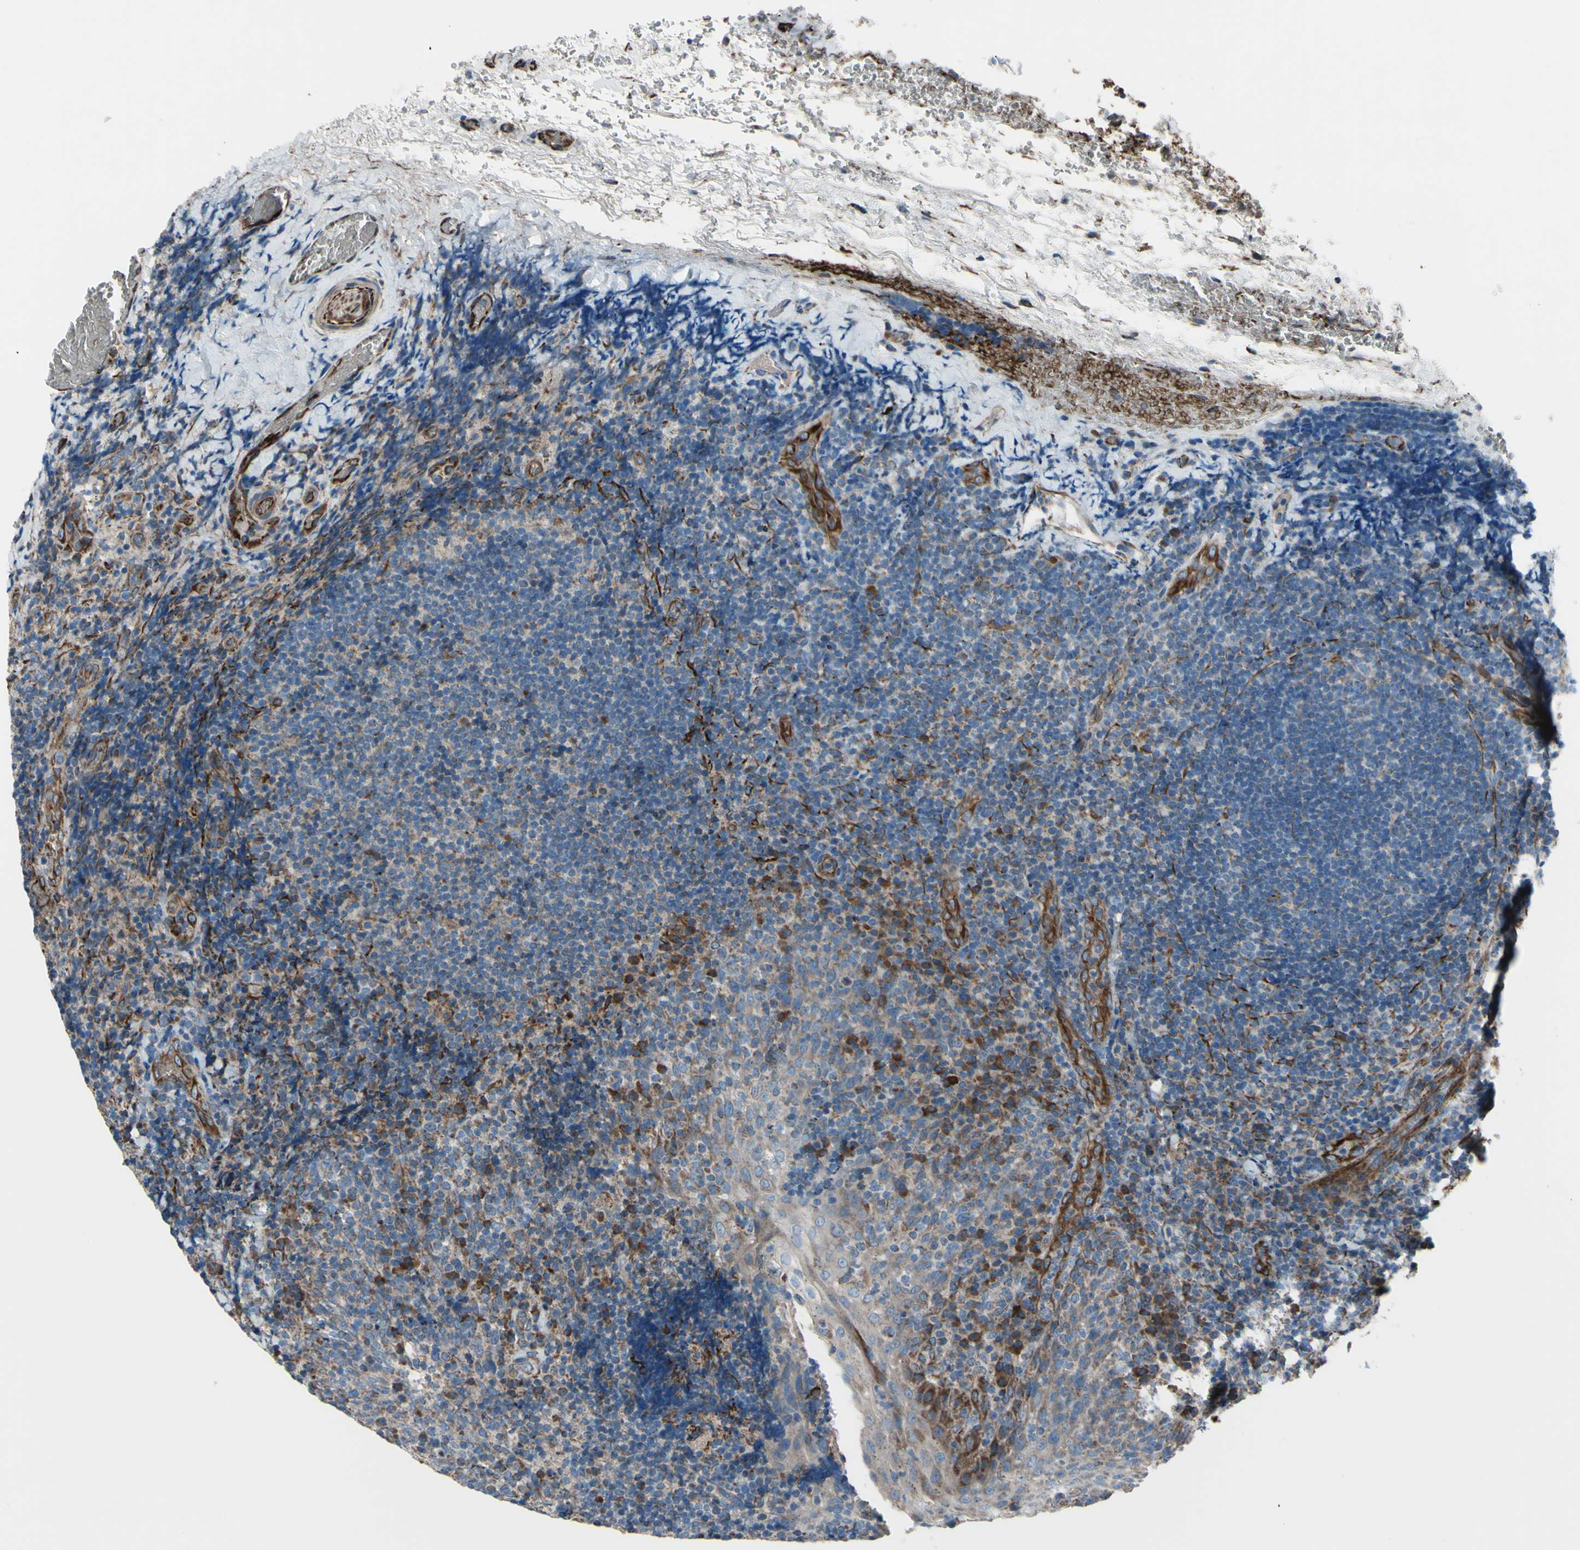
{"staining": {"intensity": "weak", "quantity": "25%-75%", "location": "cytoplasmic/membranous"}, "tissue": "lymphoma", "cell_type": "Tumor cells", "image_type": "cancer", "snomed": [{"axis": "morphology", "description": "Malignant lymphoma, non-Hodgkin's type, High grade"}, {"axis": "topography", "description": "Tonsil"}], "caption": "Brown immunohistochemical staining in human lymphoma demonstrates weak cytoplasmic/membranous expression in approximately 25%-75% of tumor cells.", "gene": "EMC7", "patient": {"sex": "female", "age": 36}}